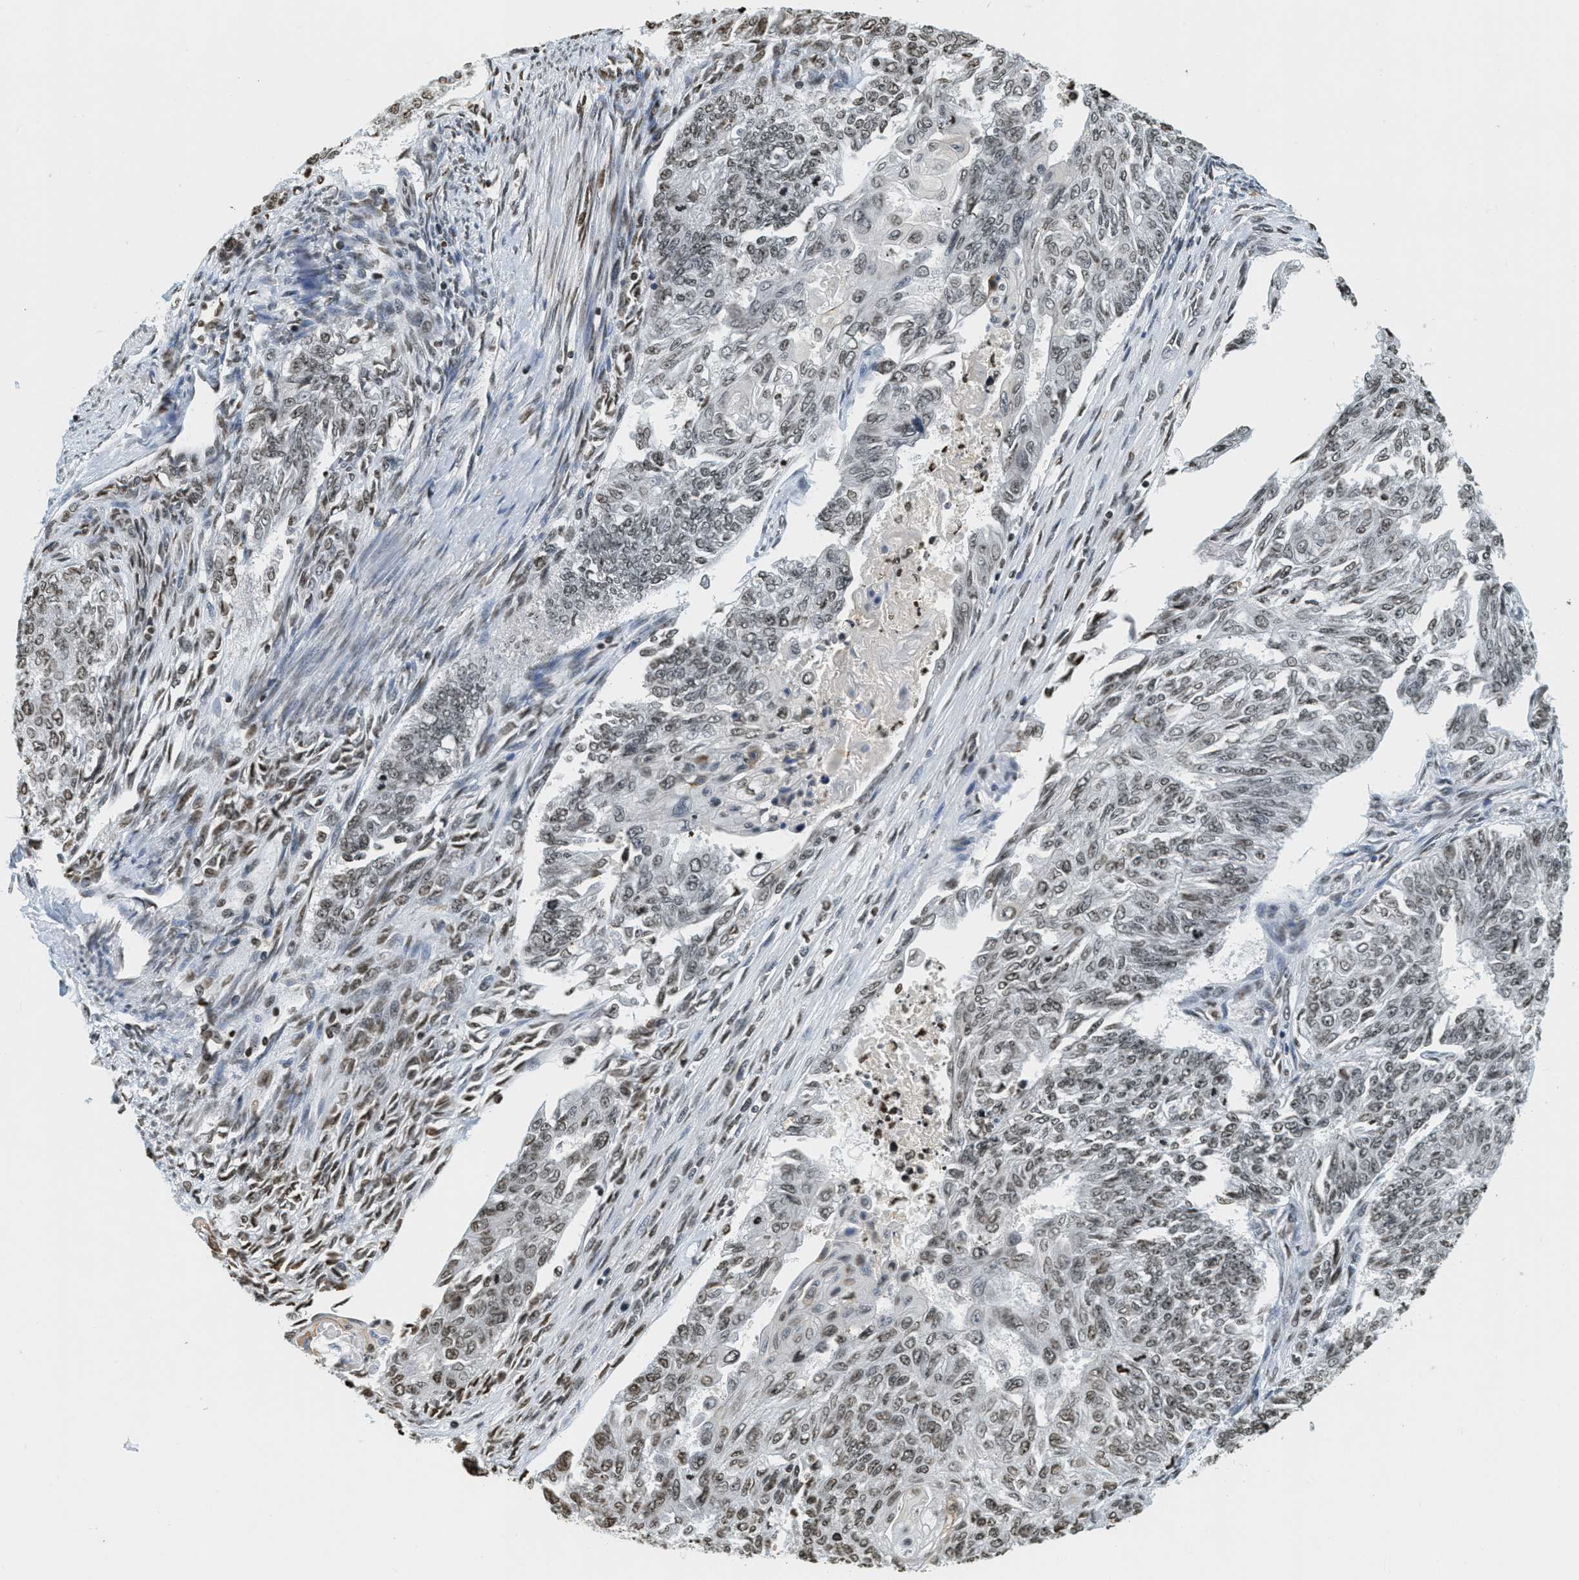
{"staining": {"intensity": "moderate", "quantity": "25%-75%", "location": "nuclear"}, "tissue": "endometrial cancer", "cell_type": "Tumor cells", "image_type": "cancer", "snomed": [{"axis": "morphology", "description": "Adenocarcinoma, NOS"}, {"axis": "topography", "description": "Endometrium"}], "caption": "Immunohistochemical staining of human endometrial cancer (adenocarcinoma) displays moderate nuclear protein expression in approximately 25%-75% of tumor cells. (brown staining indicates protein expression, while blue staining denotes nuclei).", "gene": "LDB2", "patient": {"sex": "female", "age": 32}}